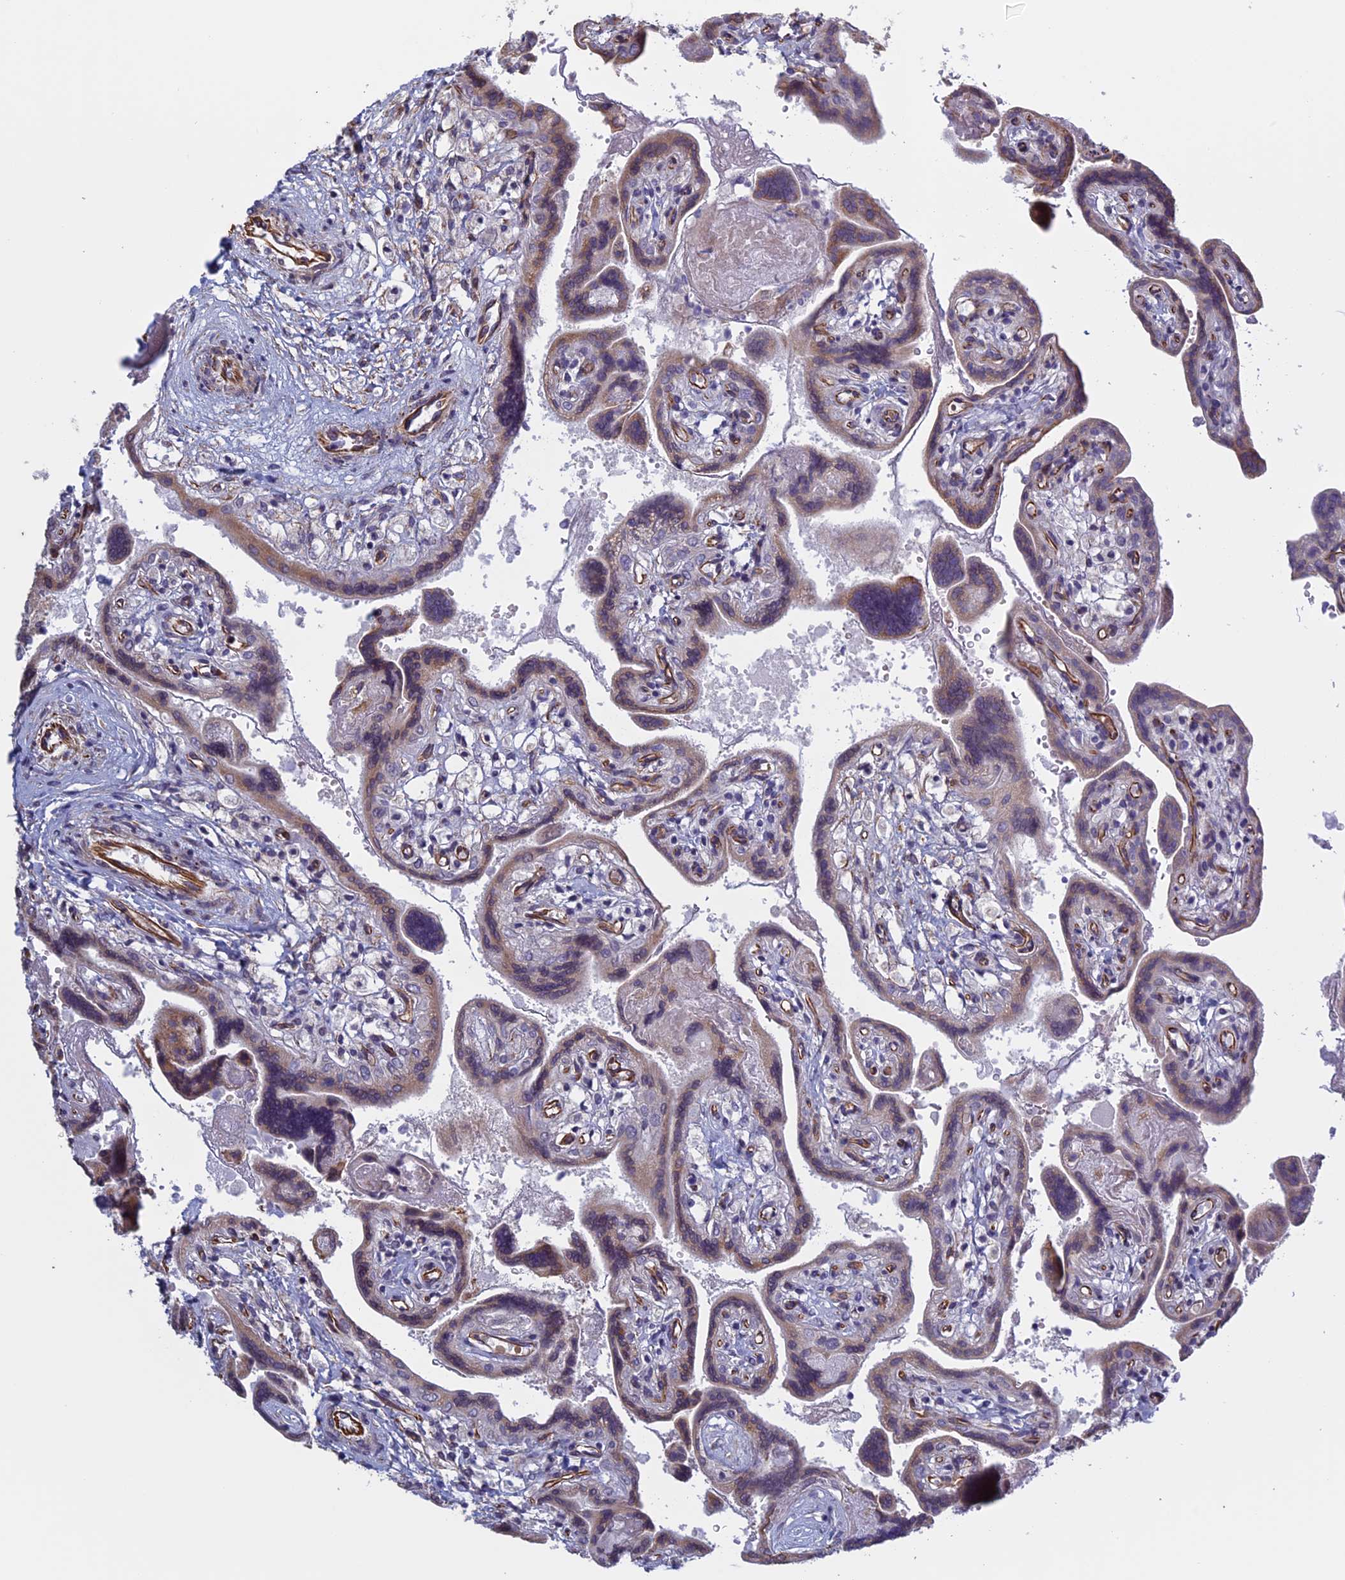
{"staining": {"intensity": "weak", "quantity": "<25%", "location": "cytoplasmic/membranous"}, "tissue": "placenta", "cell_type": "Trophoblastic cells", "image_type": "normal", "snomed": [{"axis": "morphology", "description": "Normal tissue, NOS"}, {"axis": "topography", "description": "Placenta"}], "caption": "The immunohistochemistry photomicrograph has no significant expression in trophoblastic cells of placenta. The staining was performed using DAB to visualize the protein expression in brown, while the nuclei were stained in blue with hematoxylin (Magnification: 20x).", "gene": "BCL2L10", "patient": {"sex": "female", "age": 37}}